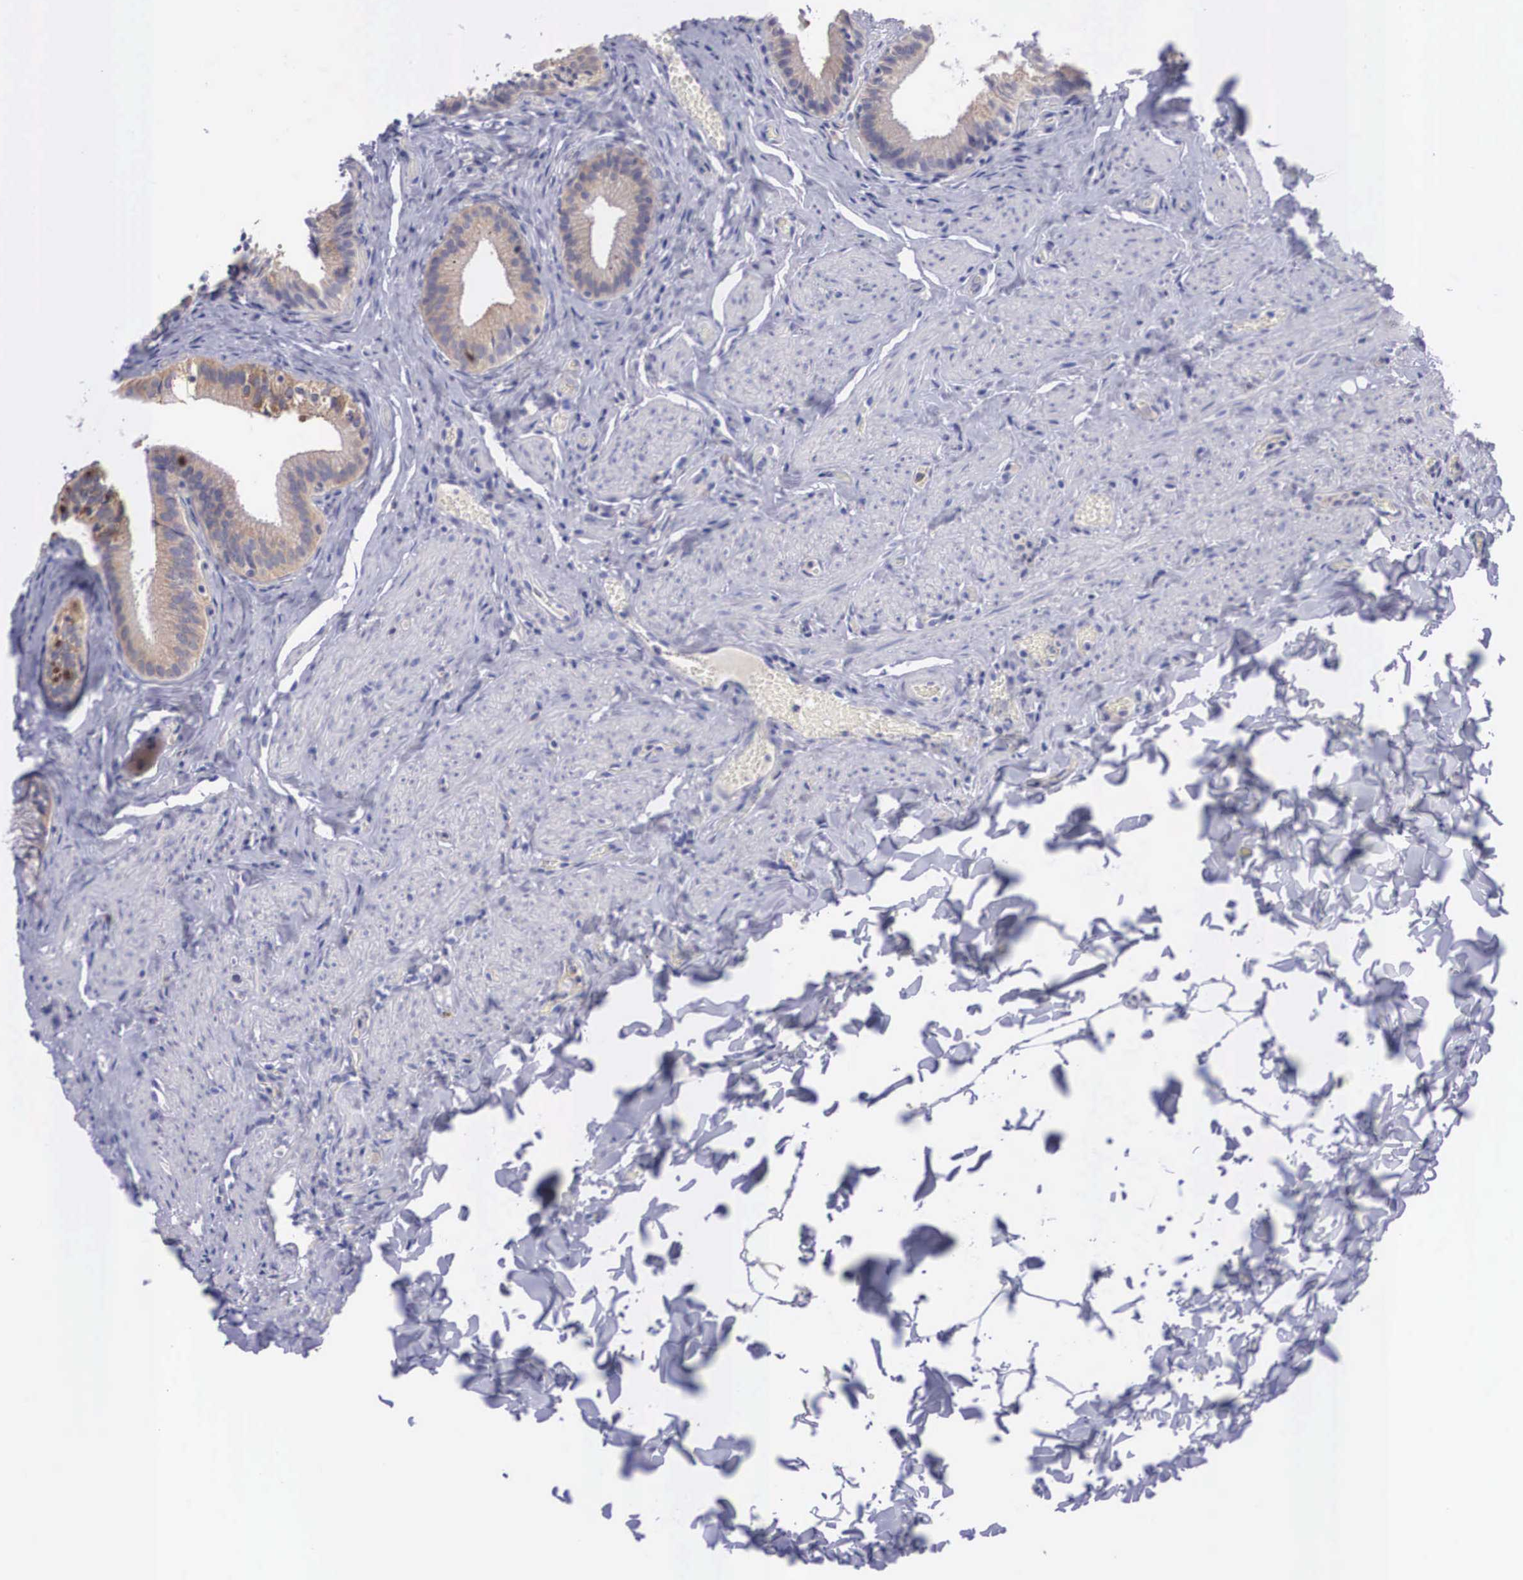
{"staining": {"intensity": "strong", "quantity": "<25%", "location": "cytoplasmic/membranous"}, "tissue": "gallbladder", "cell_type": "Glandular cells", "image_type": "normal", "snomed": [{"axis": "morphology", "description": "Normal tissue, NOS"}, {"axis": "topography", "description": "Gallbladder"}], "caption": "Strong cytoplasmic/membranous staining is identified in about <25% of glandular cells in benign gallbladder.", "gene": "REPS2", "patient": {"sex": "female", "age": 44}}